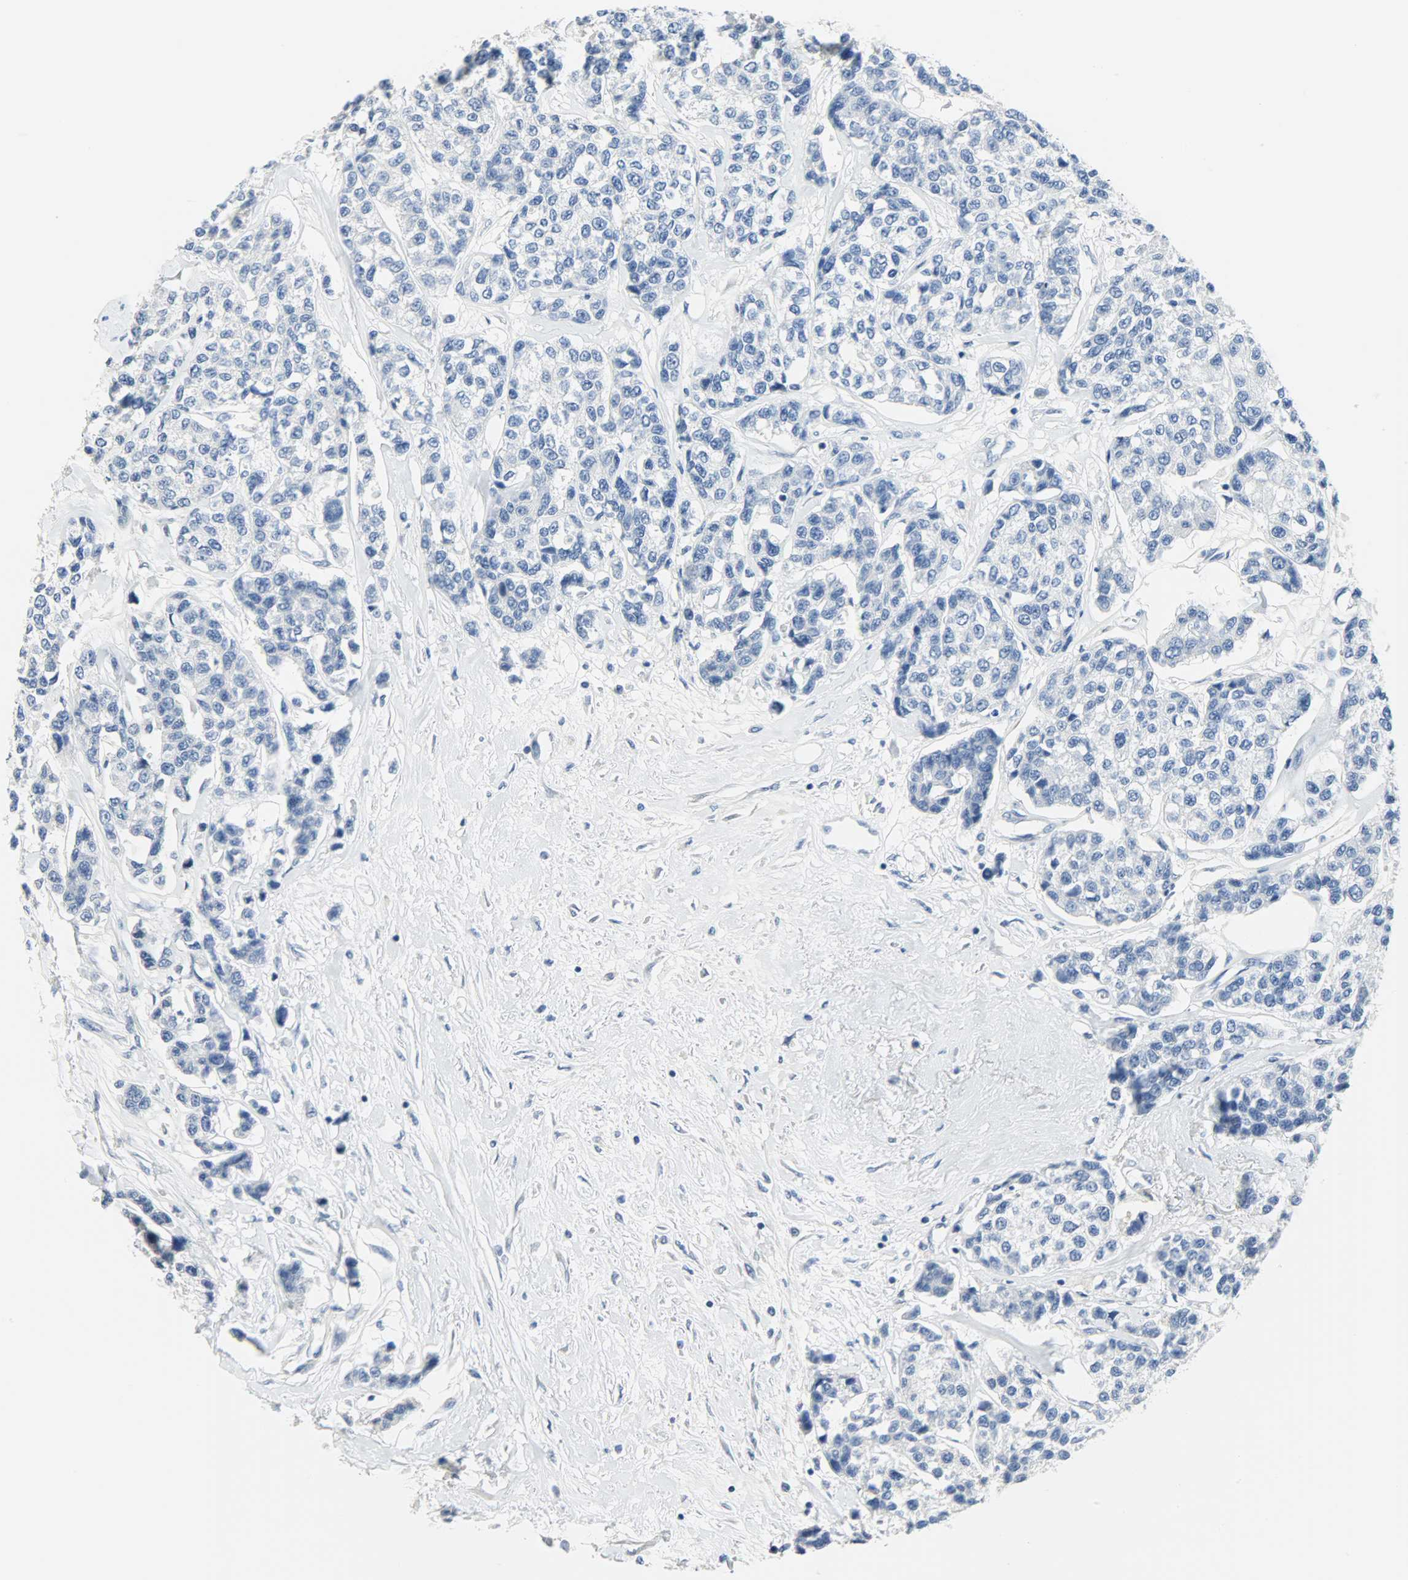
{"staining": {"intensity": "negative", "quantity": "none", "location": "none"}, "tissue": "breast cancer", "cell_type": "Tumor cells", "image_type": "cancer", "snomed": [{"axis": "morphology", "description": "Duct carcinoma"}, {"axis": "topography", "description": "Breast"}], "caption": "The immunohistochemistry (IHC) photomicrograph has no significant positivity in tumor cells of invasive ductal carcinoma (breast) tissue. Brightfield microscopy of immunohistochemistry stained with DAB (3,3'-diaminobenzidine) (brown) and hematoxylin (blue), captured at high magnification.", "gene": "CEBPE", "patient": {"sex": "female", "age": 51}}